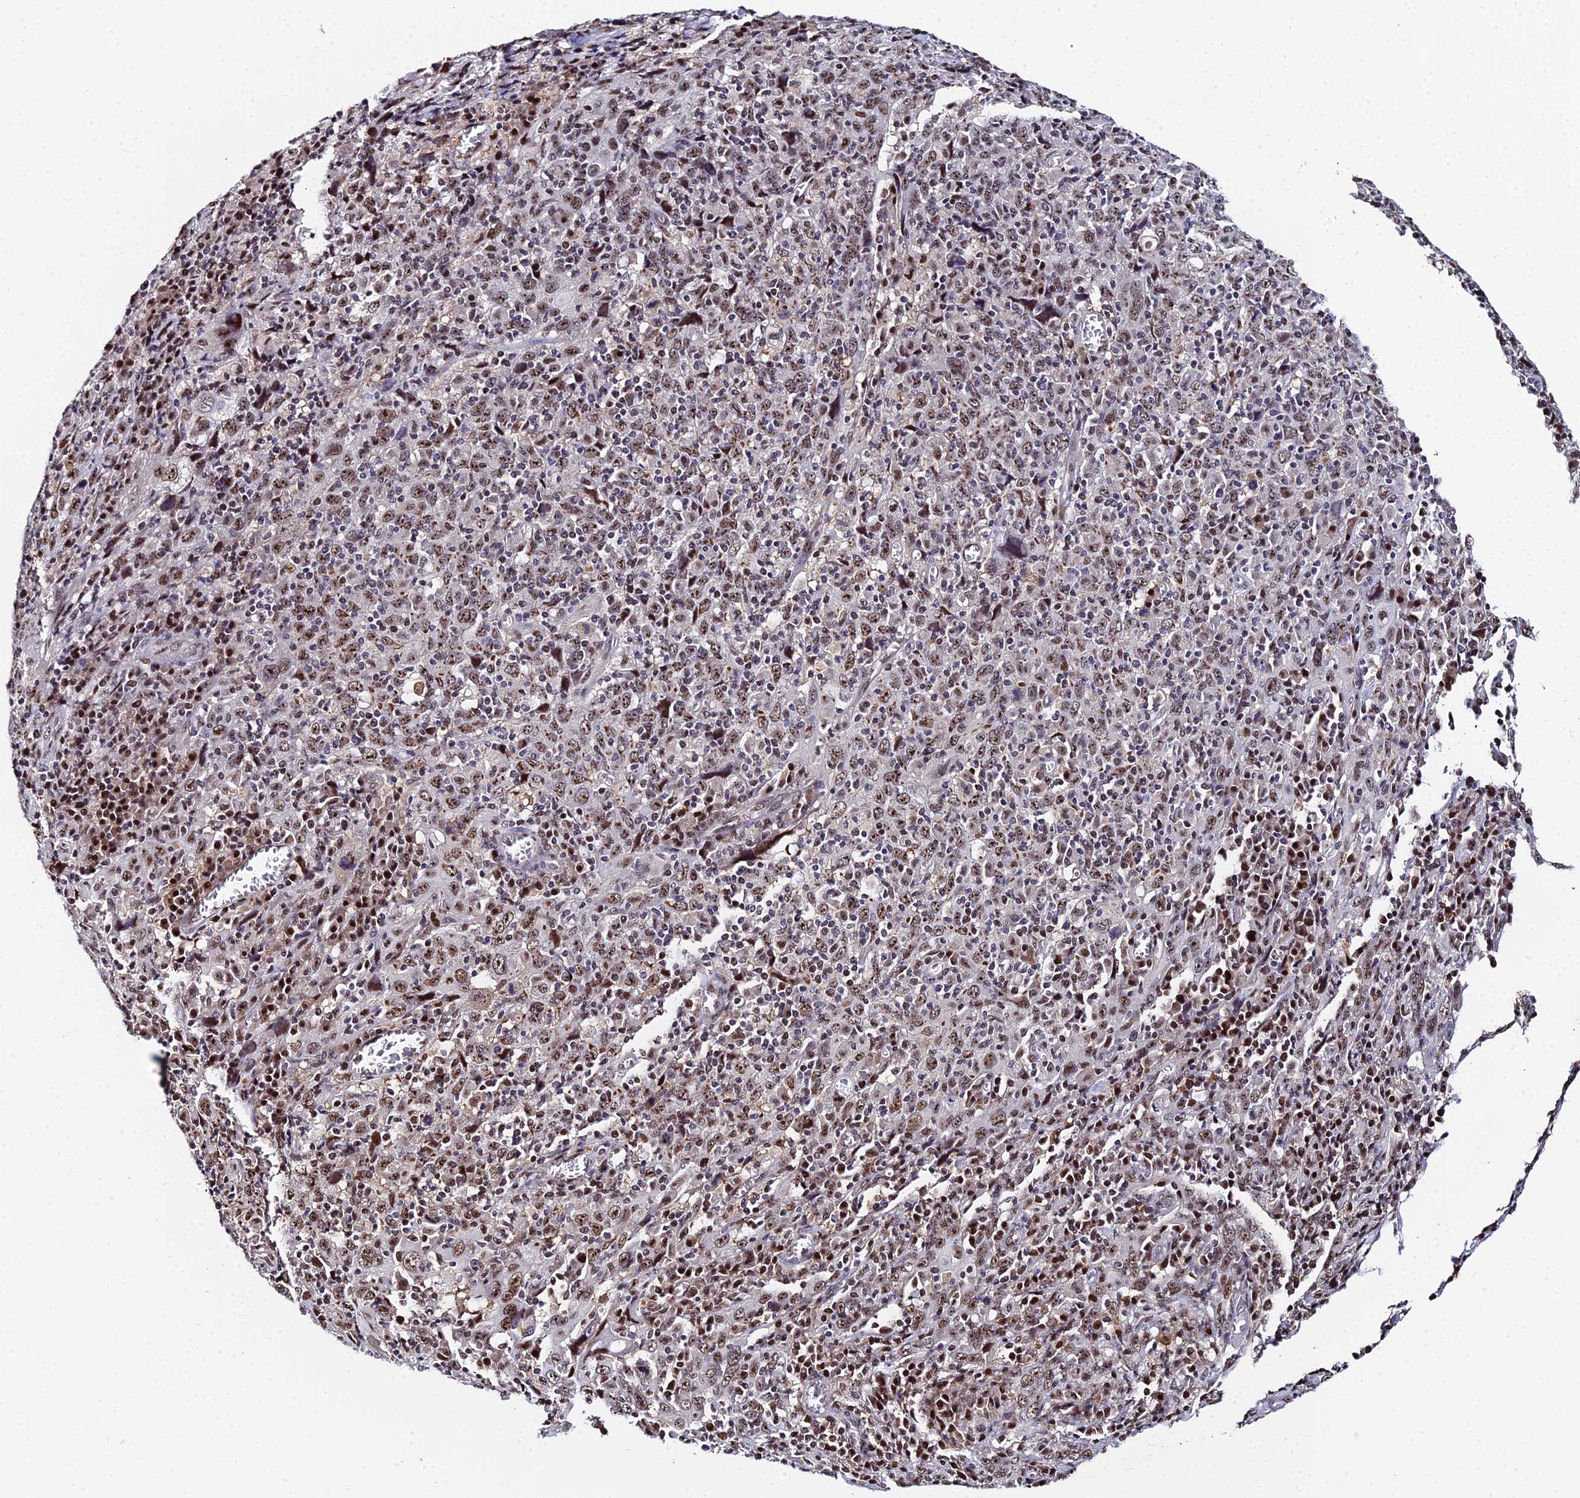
{"staining": {"intensity": "moderate", "quantity": ">75%", "location": "nuclear"}, "tissue": "cervical cancer", "cell_type": "Tumor cells", "image_type": "cancer", "snomed": [{"axis": "morphology", "description": "Squamous cell carcinoma, NOS"}, {"axis": "topography", "description": "Cervix"}], "caption": "Approximately >75% of tumor cells in human cervical squamous cell carcinoma reveal moderate nuclear protein positivity as visualized by brown immunohistochemical staining.", "gene": "TIFA", "patient": {"sex": "female", "age": 46}}